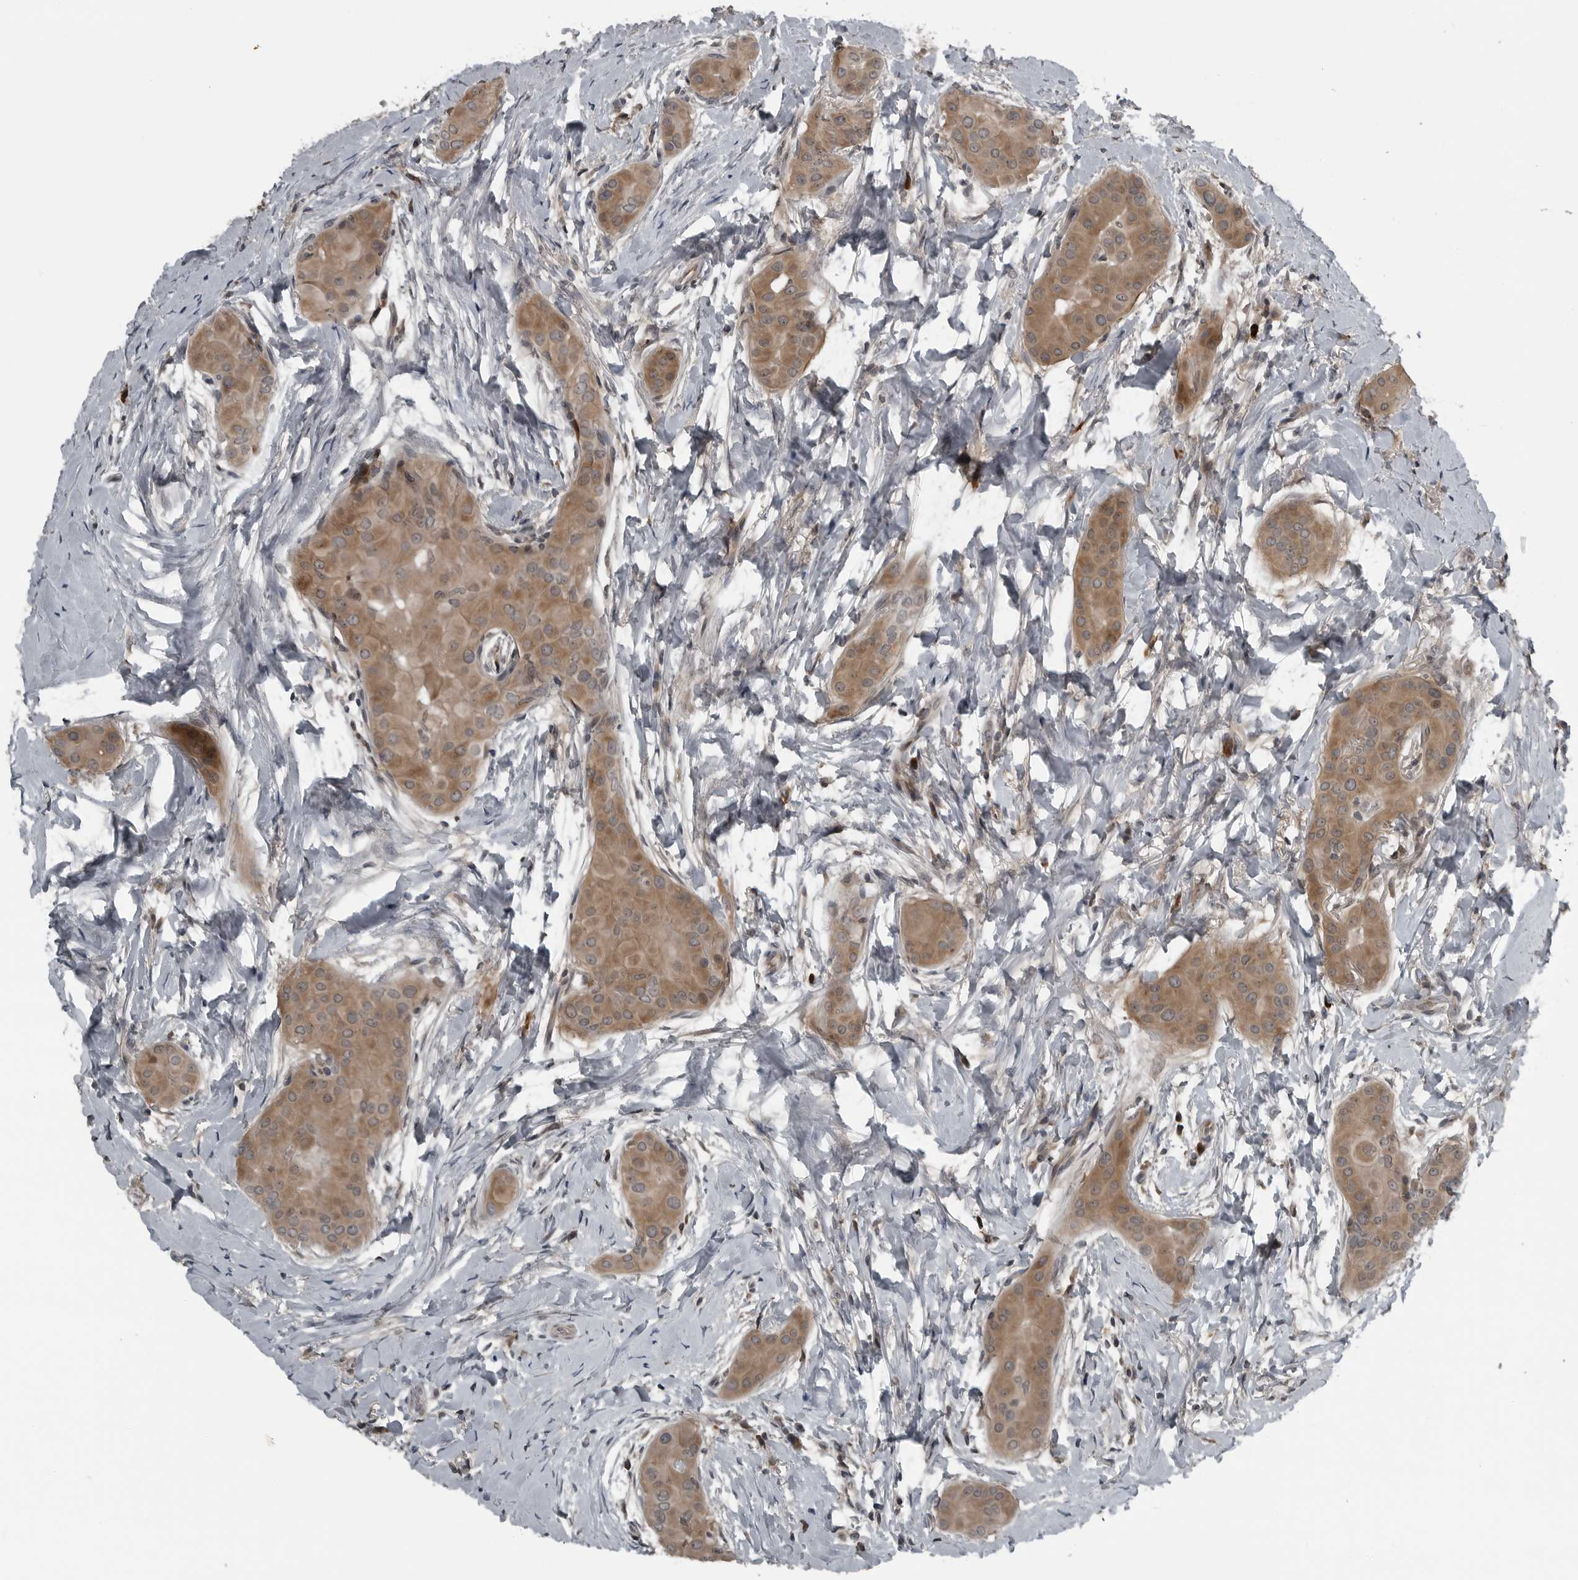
{"staining": {"intensity": "moderate", "quantity": ">75%", "location": "cytoplasmic/membranous"}, "tissue": "thyroid cancer", "cell_type": "Tumor cells", "image_type": "cancer", "snomed": [{"axis": "morphology", "description": "Papillary adenocarcinoma, NOS"}, {"axis": "topography", "description": "Thyroid gland"}], "caption": "Protein expression analysis of thyroid cancer (papillary adenocarcinoma) reveals moderate cytoplasmic/membranous staining in approximately >75% of tumor cells. The staining was performed using DAB (3,3'-diaminobenzidine), with brown indicating positive protein expression. Nuclei are stained blue with hematoxylin.", "gene": "GAK", "patient": {"sex": "male", "age": 33}}